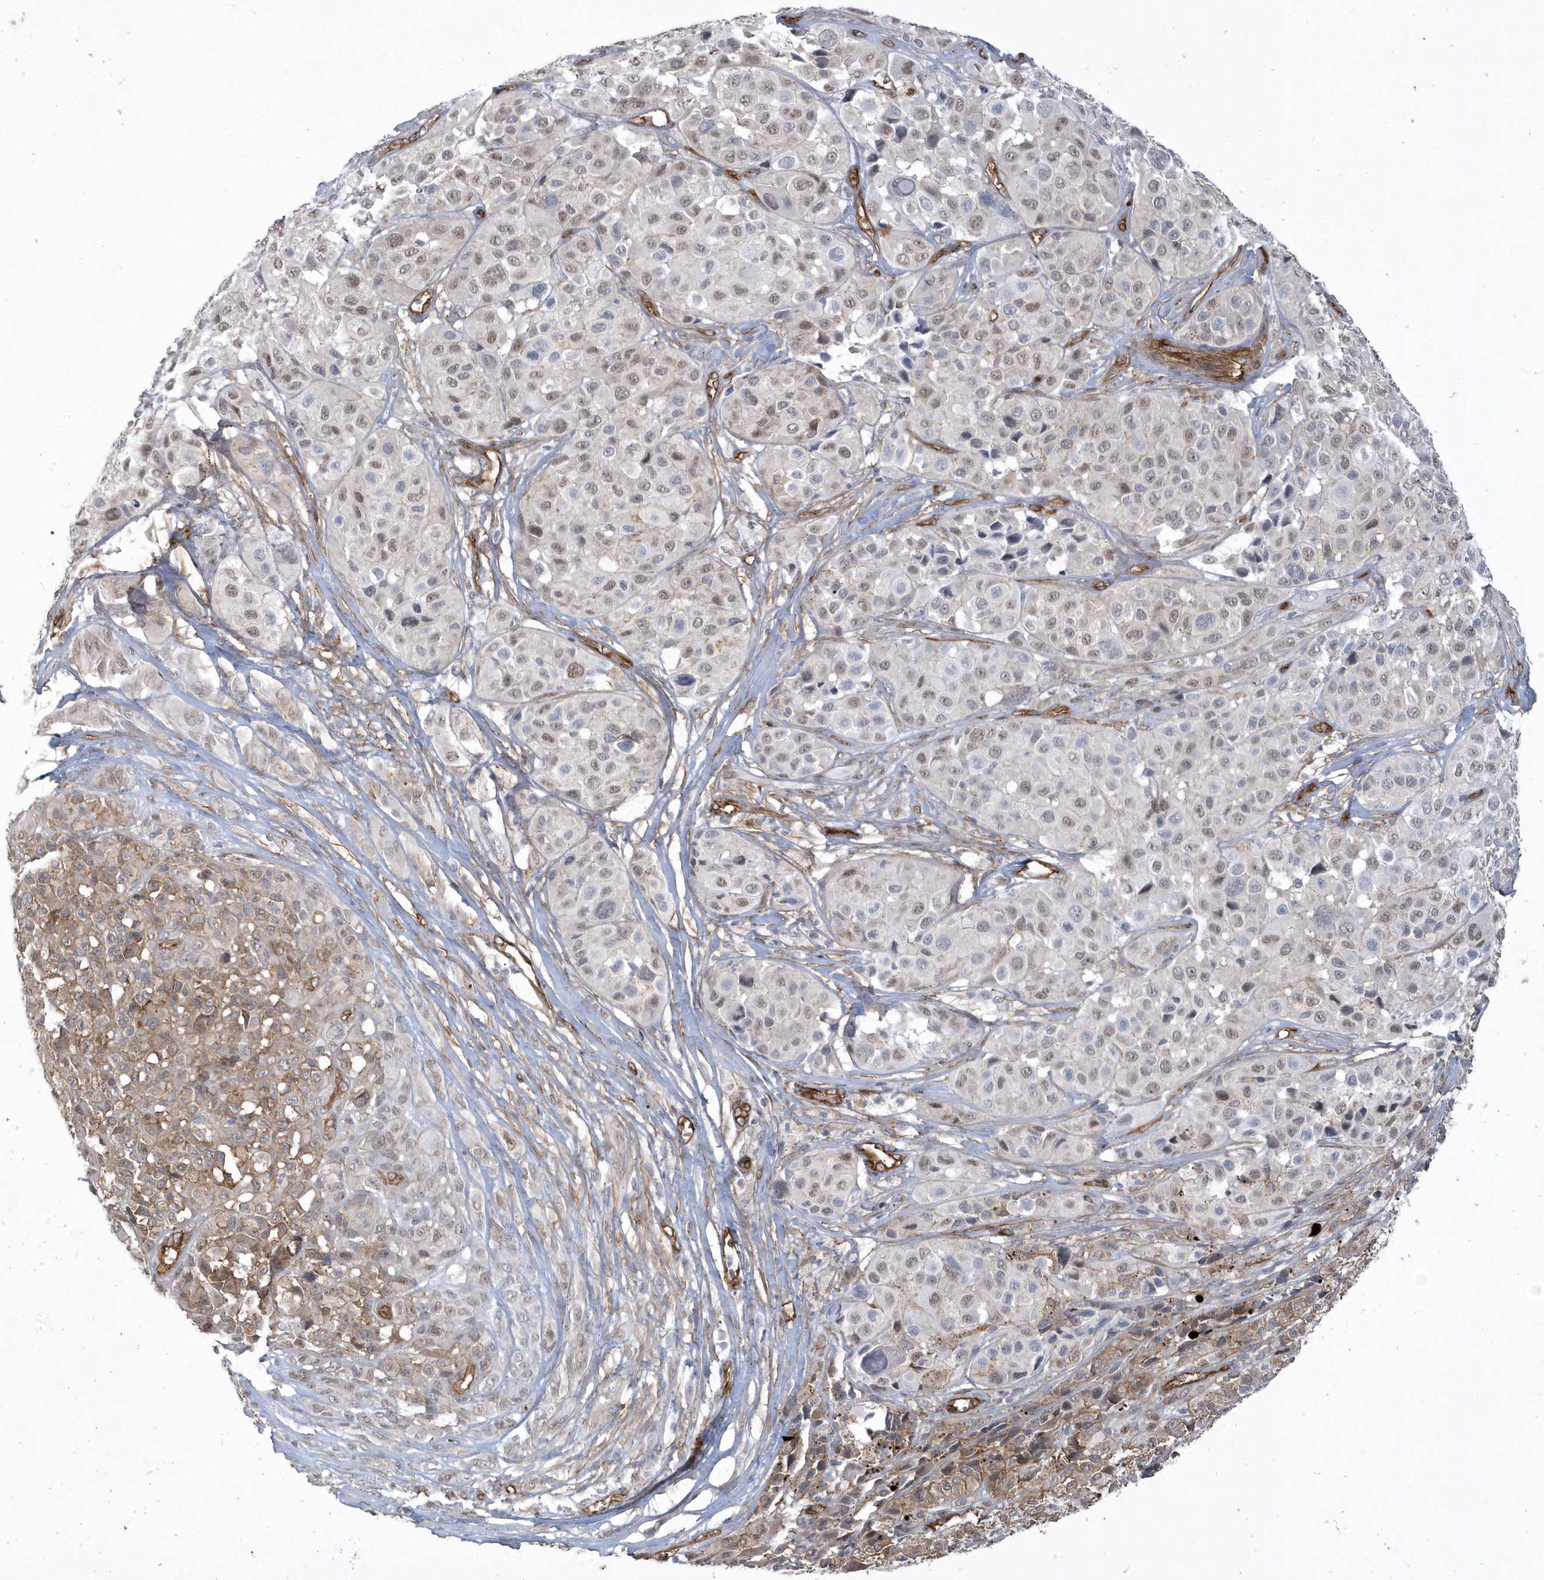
{"staining": {"intensity": "weak", "quantity": "25%-75%", "location": "nuclear"}, "tissue": "melanoma", "cell_type": "Tumor cells", "image_type": "cancer", "snomed": [{"axis": "morphology", "description": "Malignant melanoma, NOS"}, {"axis": "topography", "description": "Skin of trunk"}], "caption": "This is a micrograph of IHC staining of malignant melanoma, which shows weak positivity in the nuclear of tumor cells.", "gene": "RAI14", "patient": {"sex": "male", "age": 71}}